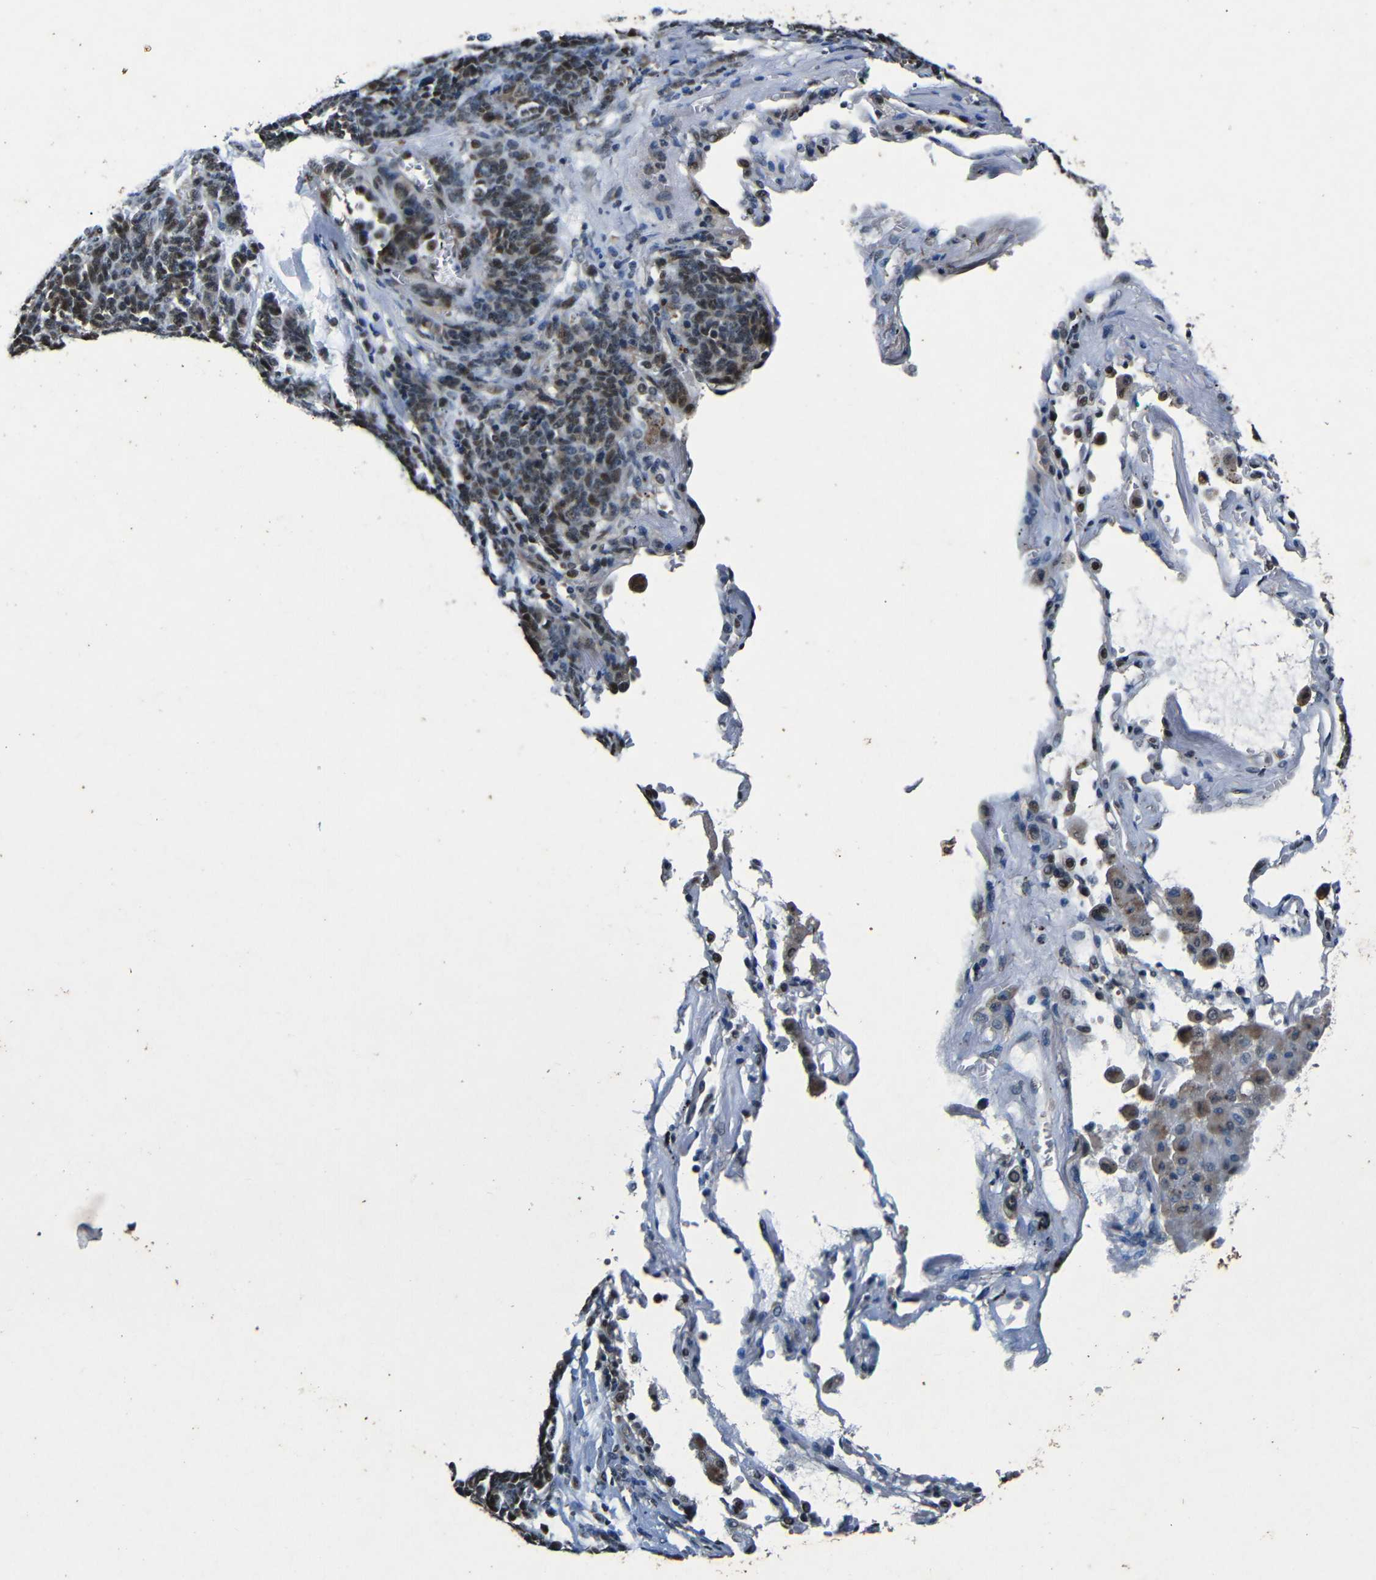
{"staining": {"intensity": "moderate", "quantity": ">75%", "location": "nuclear"}, "tissue": "lung cancer", "cell_type": "Tumor cells", "image_type": "cancer", "snomed": [{"axis": "morphology", "description": "Neoplasm, malignant, NOS"}, {"axis": "topography", "description": "Lung"}], "caption": "DAB immunohistochemical staining of human lung cancer exhibits moderate nuclear protein positivity in about >75% of tumor cells.", "gene": "FOXD4", "patient": {"sex": "female", "age": 58}}